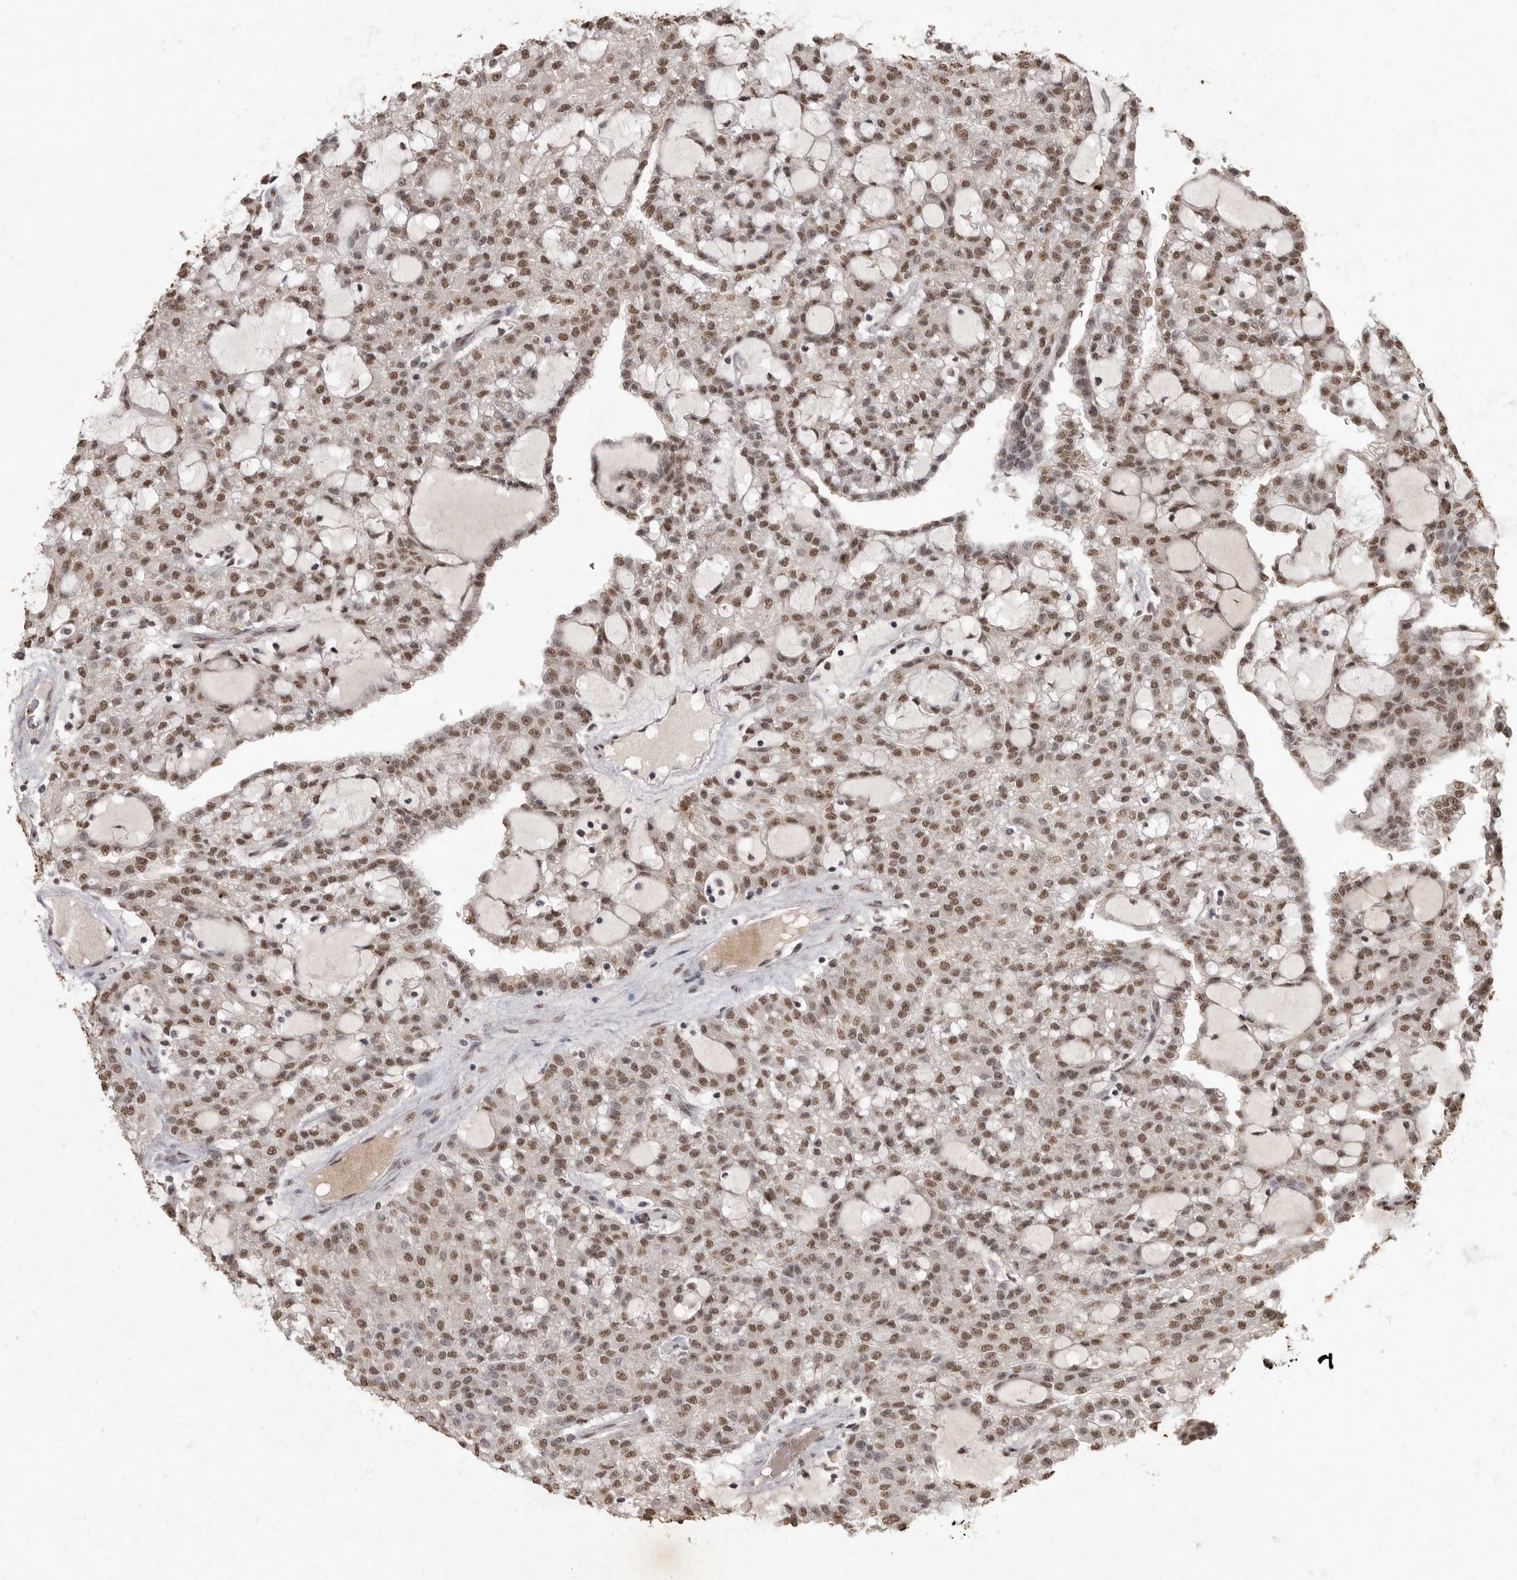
{"staining": {"intensity": "moderate", "quantity": ">75%", "location": "nuclear"}, "tissue": "renal cancer", "cell_type": "Tumor cells", "image_type": "cancer", "snomed": [{"axis": "morphology", "description": "Adenocarcinoma, NOS"}, {"axis": "topography", "description": "Kidney"}], "caption": "Human adenocarcinoma (renal) stained for a protein (brown) demonstrates moderate nuclear positive positivity in about >75% of tumor cells.", "gene": "NBL1", "patient": {"sex": "male", "age": 63}}